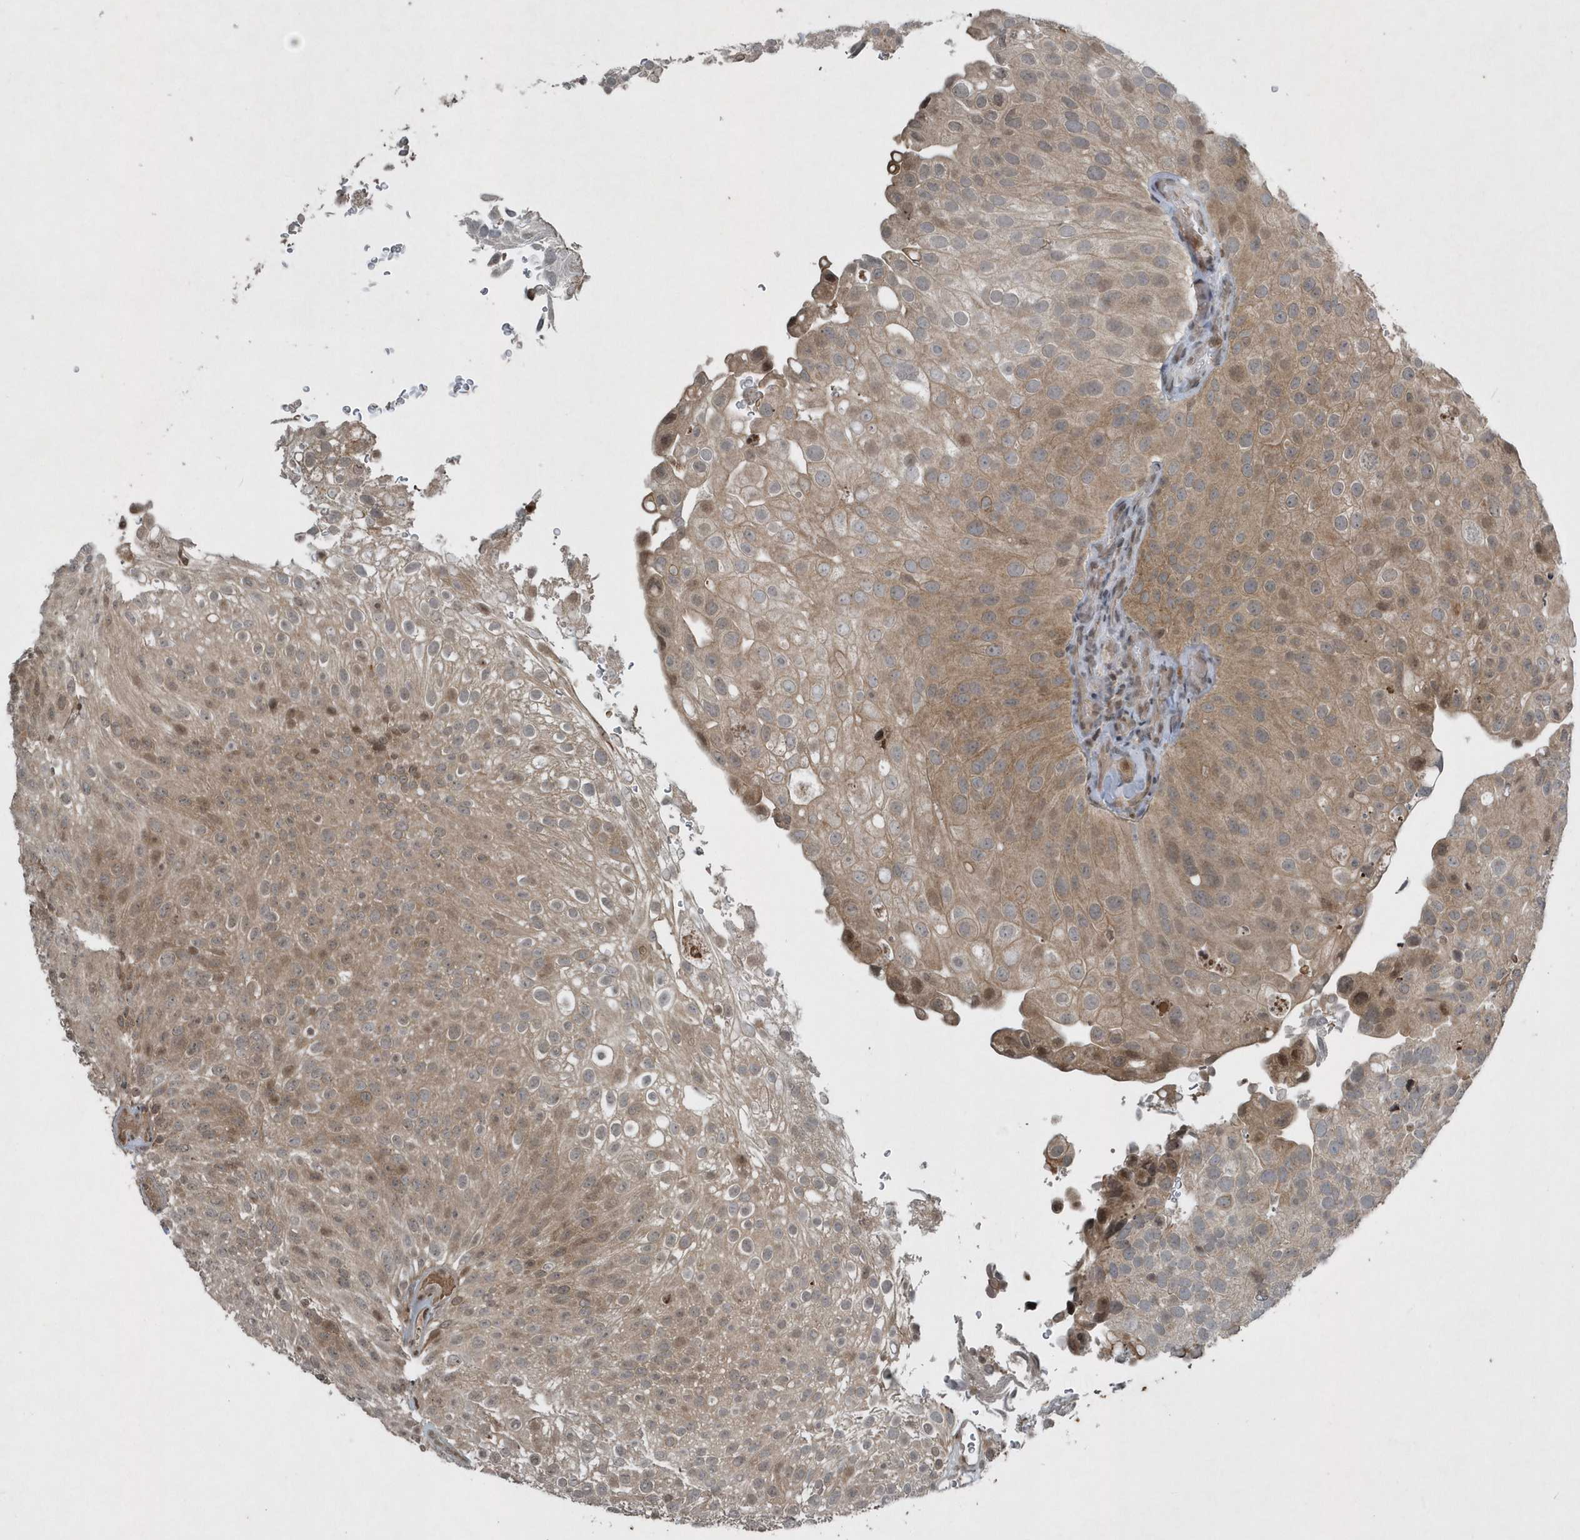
{"staining": {"intensity": "weak", "quantity": ">75%", "location": "cytoplasmic/membranous"}, "tissue": "urothelial cancer", "cell_type": "Tumor cells", "image_type": "cancer", "snomed": [{"axis": "morphology", "description": "Urothelial carcinoma, Low grade"}, {"axis": "topography", "description": "Urinary bladder"}], "caption": "A brown stain highlights weak cytoplasmic/membranous expression of a protein in human urothelial cancer tumor cells.", "gene": "EIF2B1", "patient": {"sex": "male", "age": 78}}